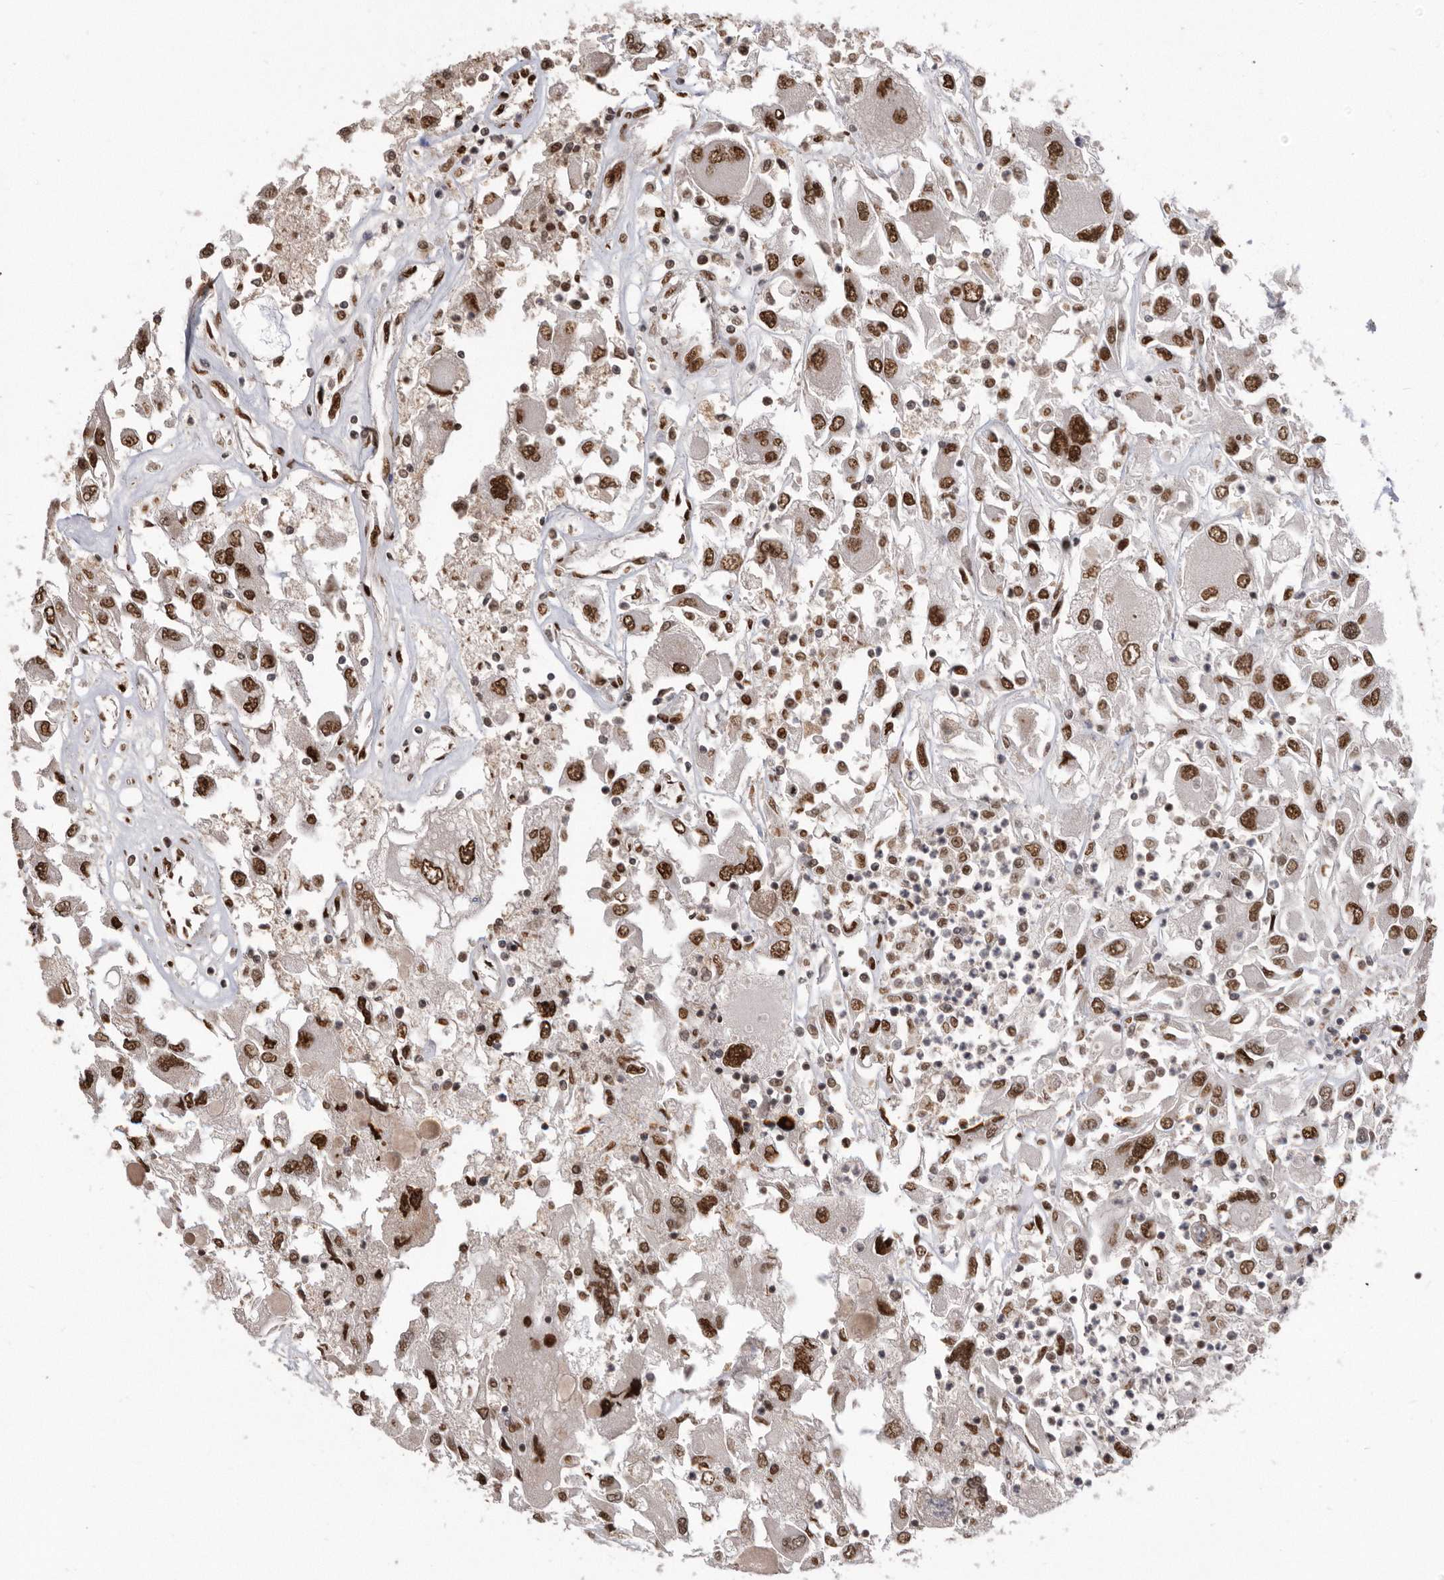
{"staining": {"intensity": "strong", "quantity": ">75%", "location": "nuclear"}, "tissue": "renal cancer", "cell_type": "Tumor cells", "image_type": "cancer", "snomed": [{"axis": "morphology", "description": "Adenocarcinoma, NOS"}, {"axis": "topography", "description": "Kidney"}], "caption": "This photomicrograph shows renal adenocarcinoma stained with immunohistochemistry (IHC) to label a protein in brown. The nuclear of tumor cells show strong positivity for the protein. Nuclei are counter-stained blue.", "gene": "TDRD3", "patient": {"sex": "female", "age": 52}}